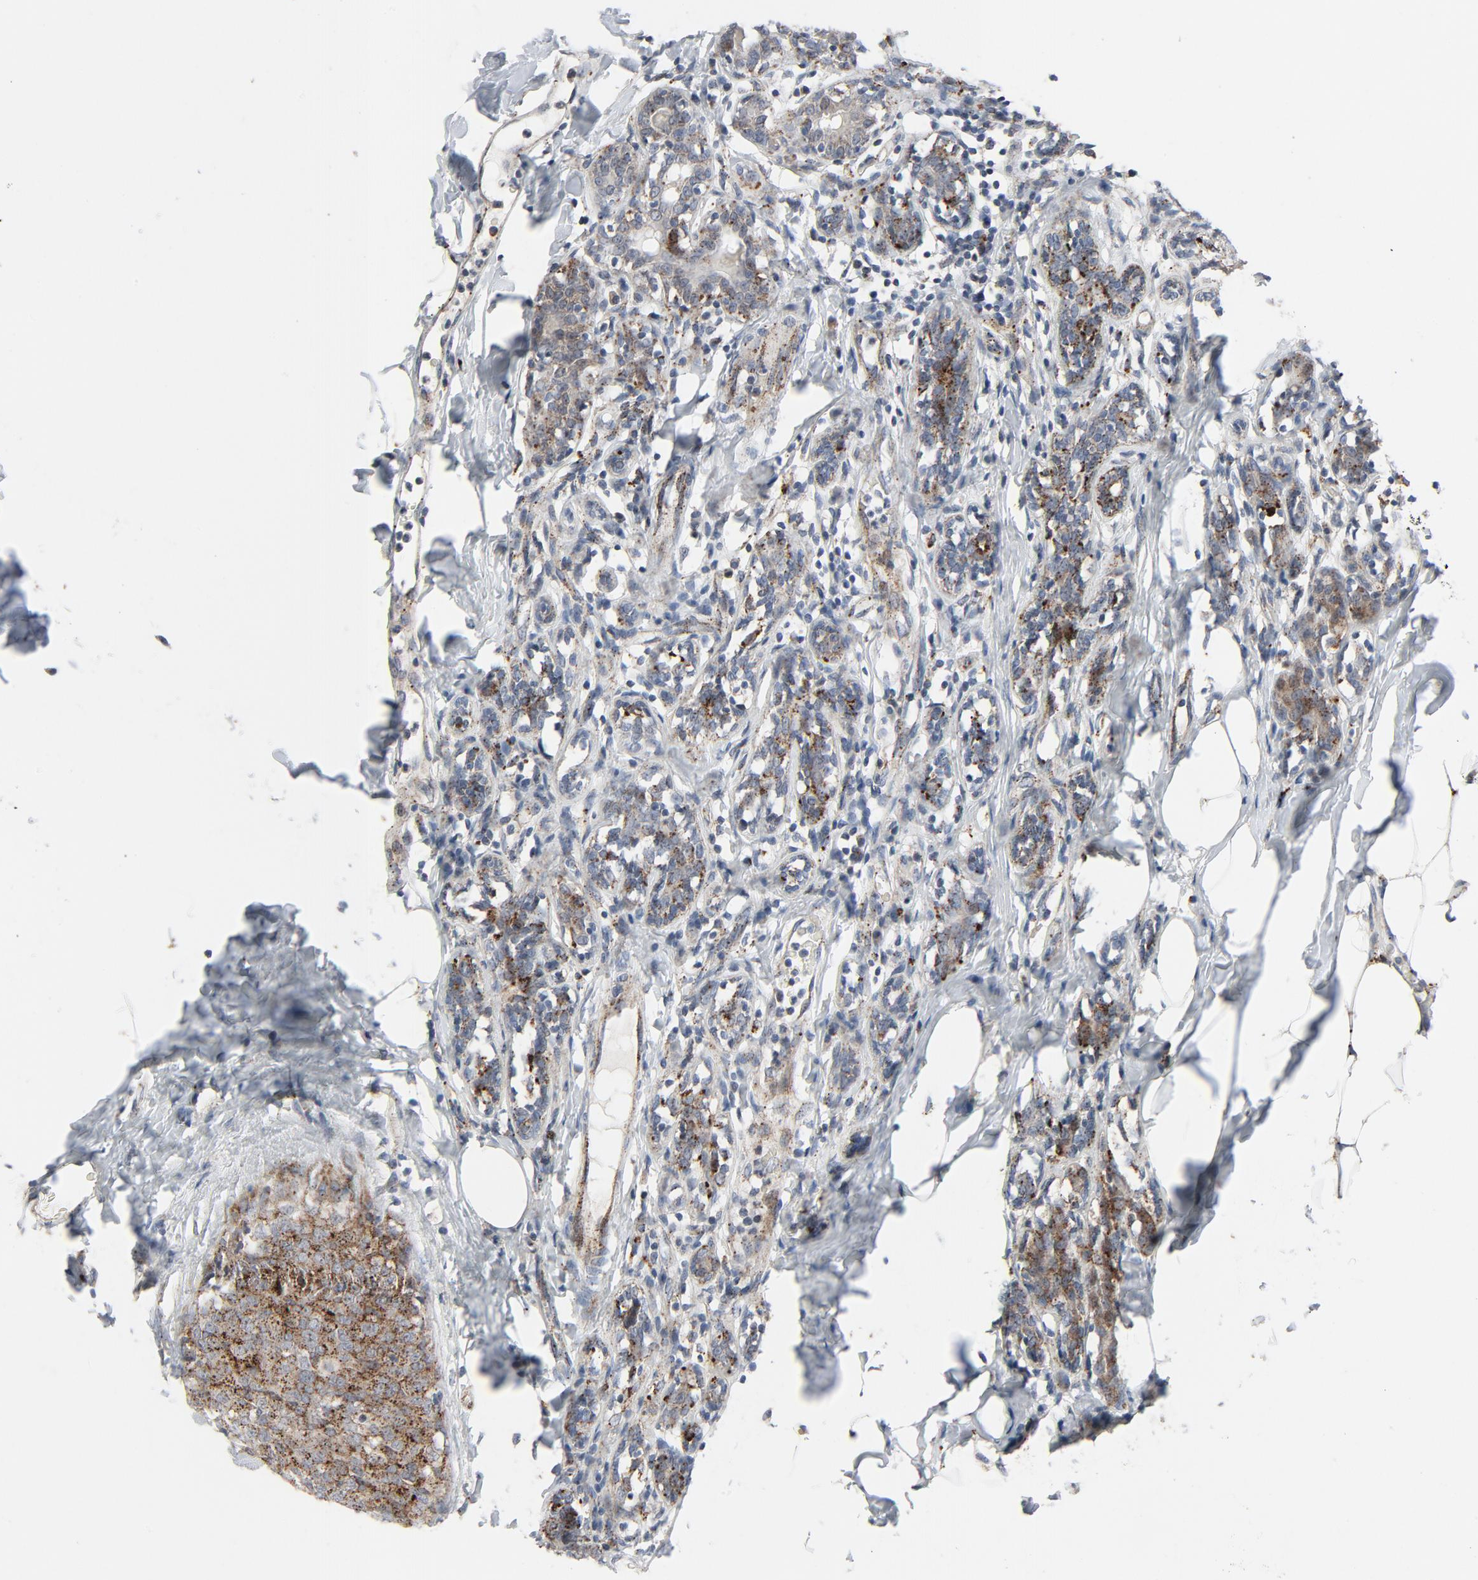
{"staining": {"intensity": "strong", "quantity": ">75%", "location": "cytoplasmic/membranous"}, "tissue": "breast cancer", "cell_type": "Tumor cells", "image_type": "cancer", "snomed": [{"axis": "morphology", "description": "Duct carcinoma"}, {"axis": "topography", "description": "Breast"}], "caption": "This is a photomicrograph of IHC staining of breast cancer (invasive ductal carcinoma), which shows strong expression in the cytoplasmic/membranous of tumor cells.", "gene": "AKT2", "patient": {"sex": "female", "age": 40}}